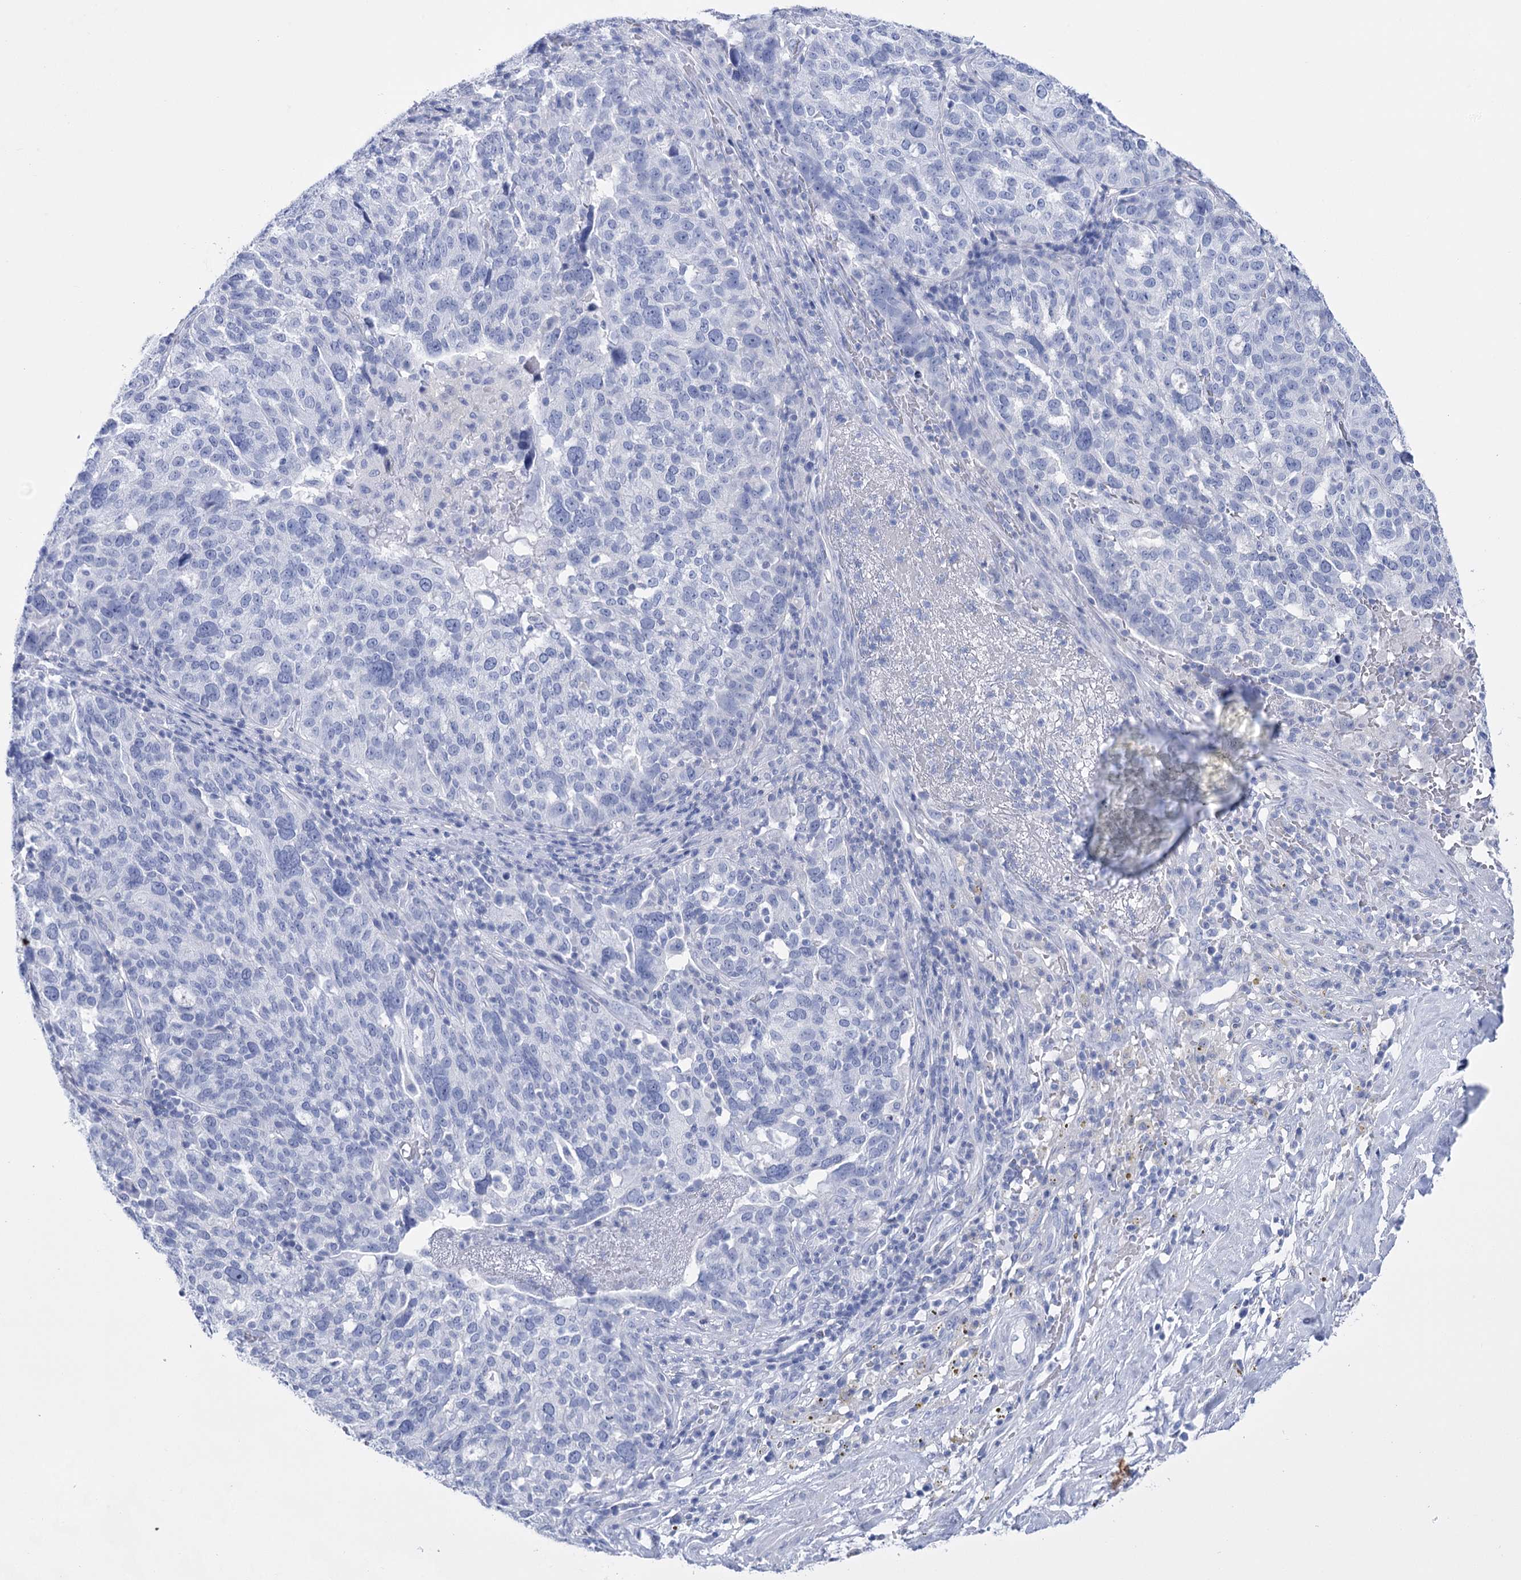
{"staining": {"intensity": "negative", "quantity": "none", "location": "none"}, "tissue": "ovarian cancer", "cell_type": "Tumor cells", "image_type": "cancer", "snomed": [{"axis": "morphology", "description": "Cystadenocarcinoma, serous, NOS"}, {"axis": "topography", "description": "Ovary"}], "caption": "The immunohistochemistry image has no significant expression in tumor cells of ovarian serous cystadenocarcinoma tissue. Brightfield microscopy of immunohistochemistry stained with DAB (brown) and hematoxylin (blue), captured at high magnification.", "gene": "PCDHA1", "patient": {"sex": "female", "age": 59}}